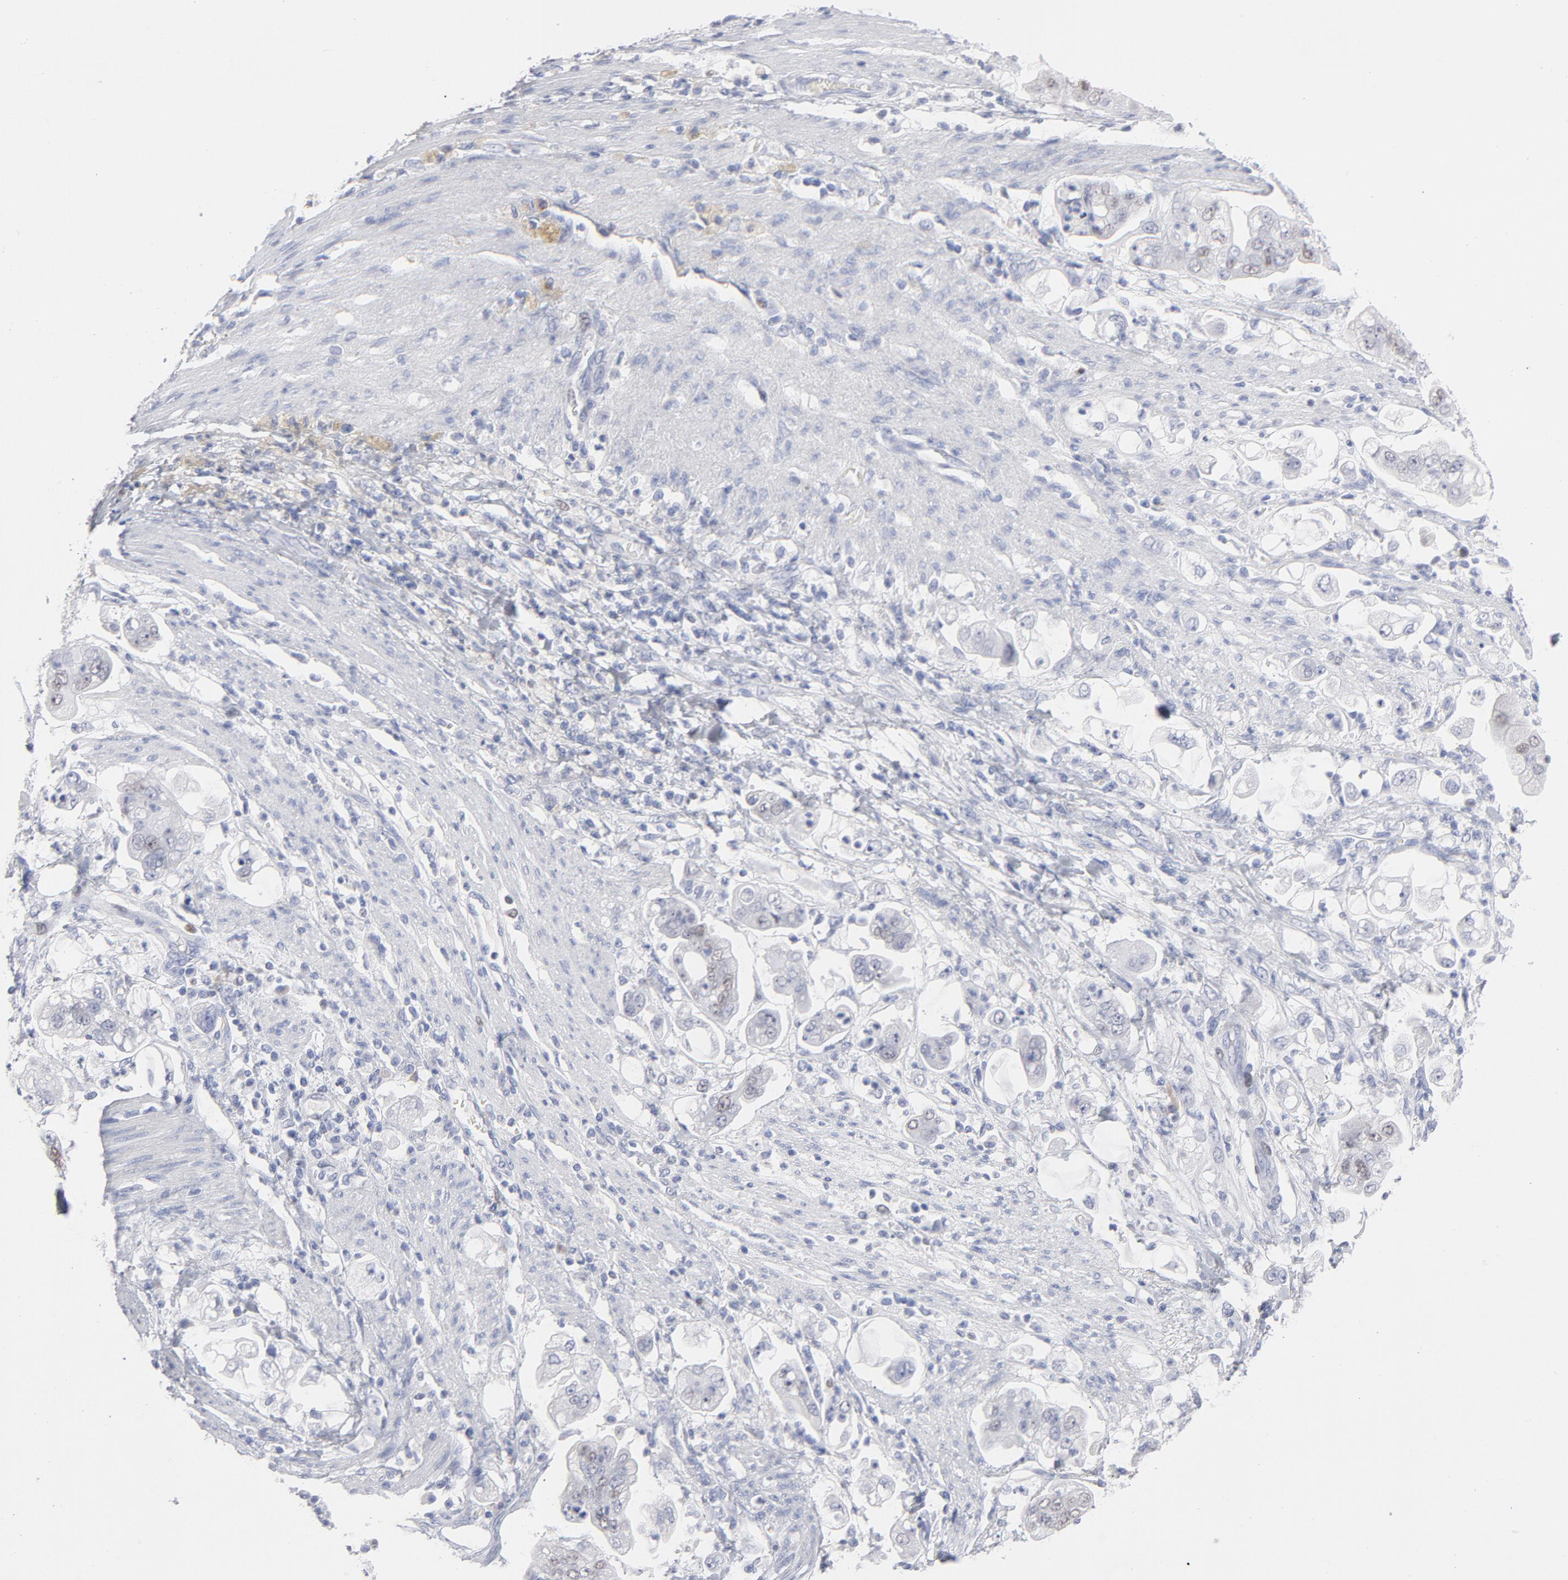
{"staining": {"intensity": "weak", "quantity": "<25%", "location": "nuclear"}, "tissue": "stomach cancer", "cell_type": "Tumor cells", "image_type": "cancer", "snomed": [{"axis": "morphology", "description": "Adenocarcinoma, NOS"}, {"axis": "topography", "description": "Stomach"}], "caption": "Tumor cells are negative for brown protein staining in stomach cancer.", "gene": "MCM7", "patient": {"sex": "male", "age": 62}}